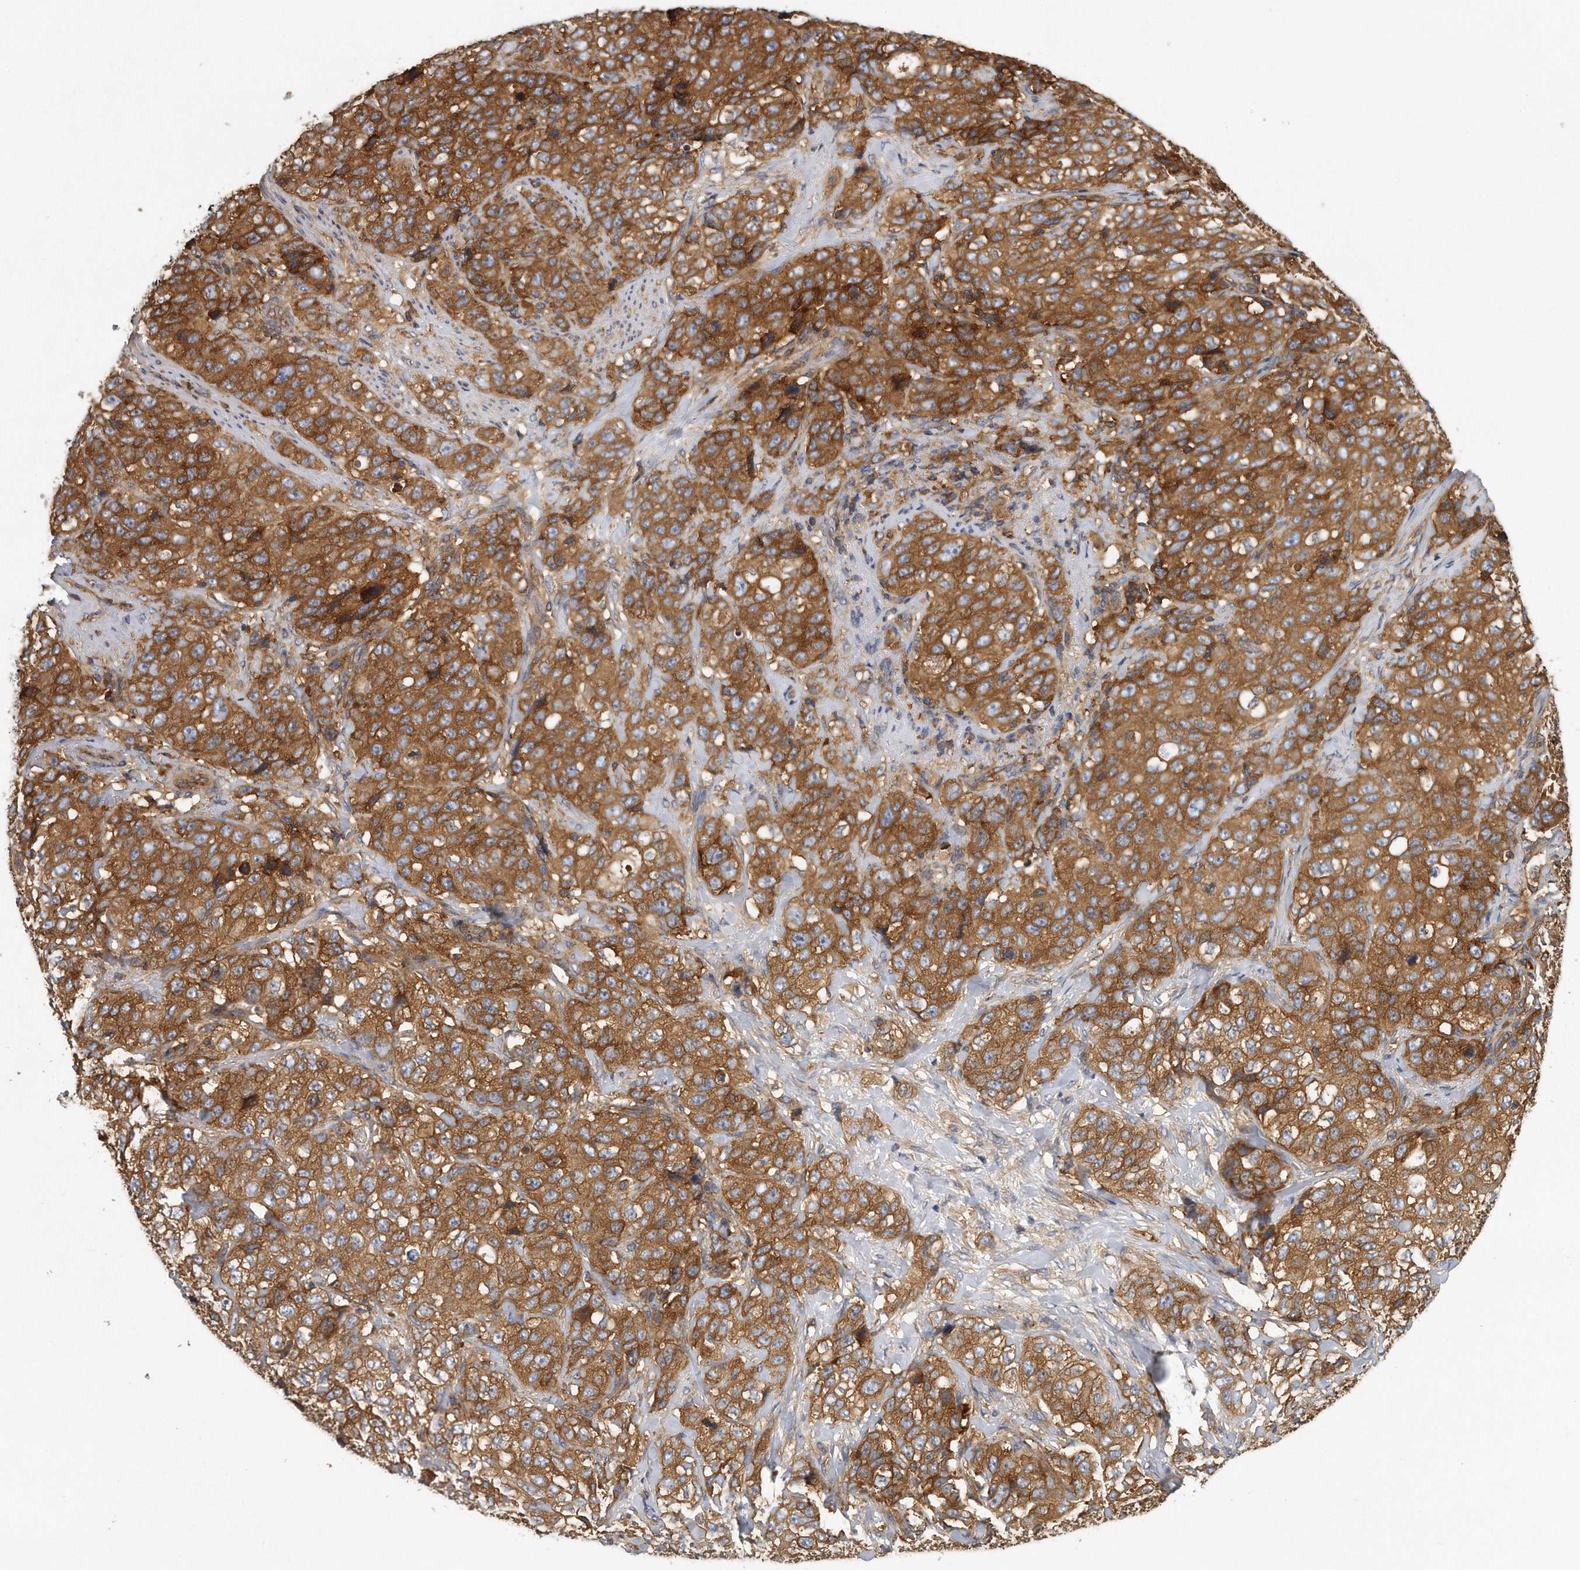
{"staining": {"intensity": "strong", "quantity": ">75%", "location": "cytoplasmic/membranous"}, "tissue": "stomach cancer", "cell_type": "Tumor cells", "image_type": "cancer", "snomed": [{"axis": "morphology", "description": "Adenocarcinoma, NOS"}, {"axis": "topography", "description": "Stomach"}], "caption": "Protein analysis of stomach cancer (adenocarcinoma) tissue exhibits strong cytoplasmic/membranous staining in about >75% of tumor cells.", "gene": "EIF3I", "patient": {"sex": "male", "age": 48}}